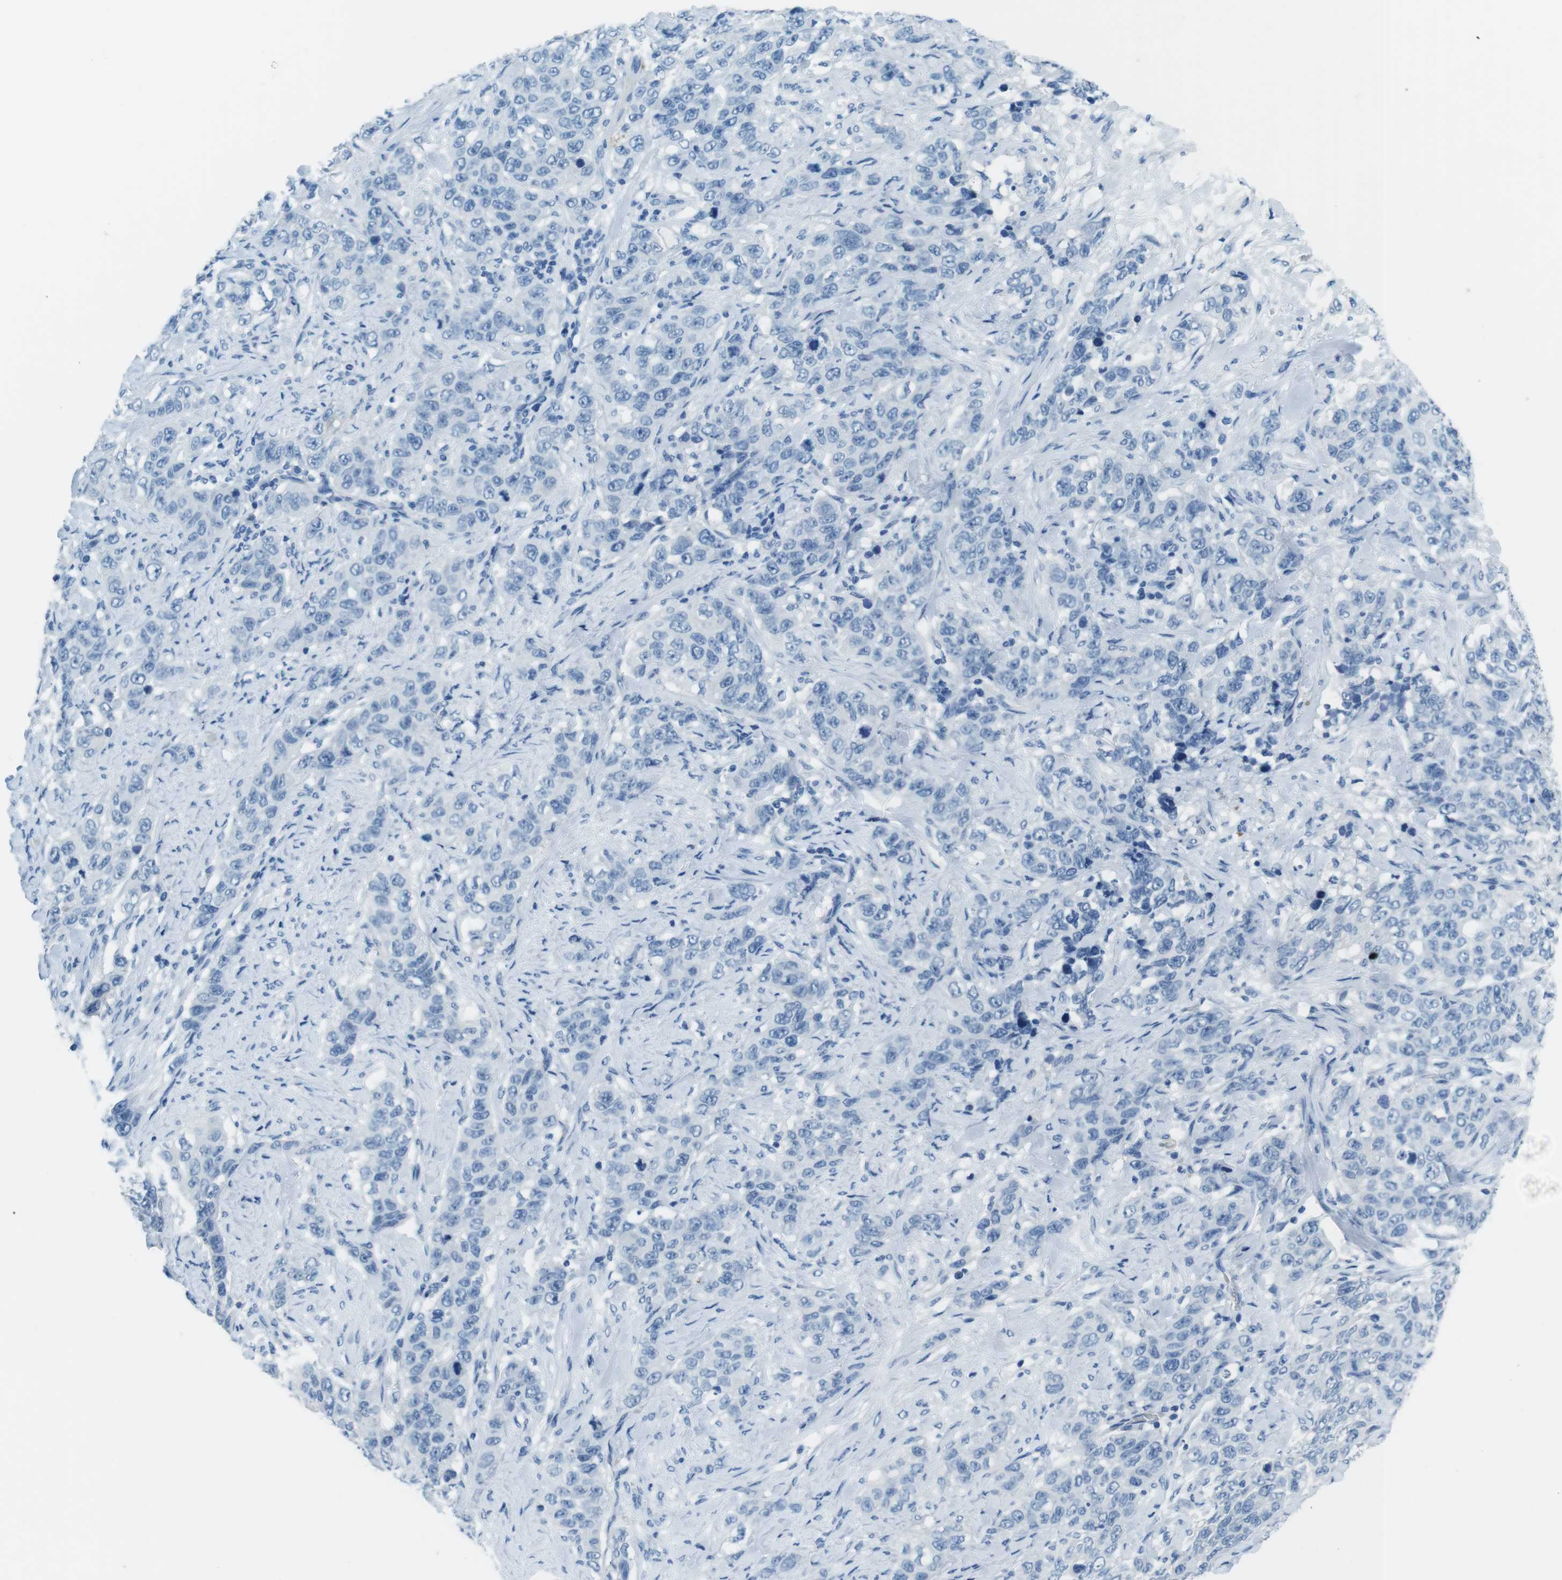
{"staining": {"intensity": "negative", "quantity": "none", "location": "none"}, "tissue": "stomach cancer", "cell_type": "Tumor cells", "image_type": "cancer", "snomed": [{"axis": "morphology", "description": "Adenocarcinoma, NOS"}, {"axis": "topography", "description": "Stomach"}], "caption": "Tumor cells show no significant protein staining in stomach adenocarcinoma.", "gene": "TFAP2C", "patient": {"sex": "male", "age": 48}}